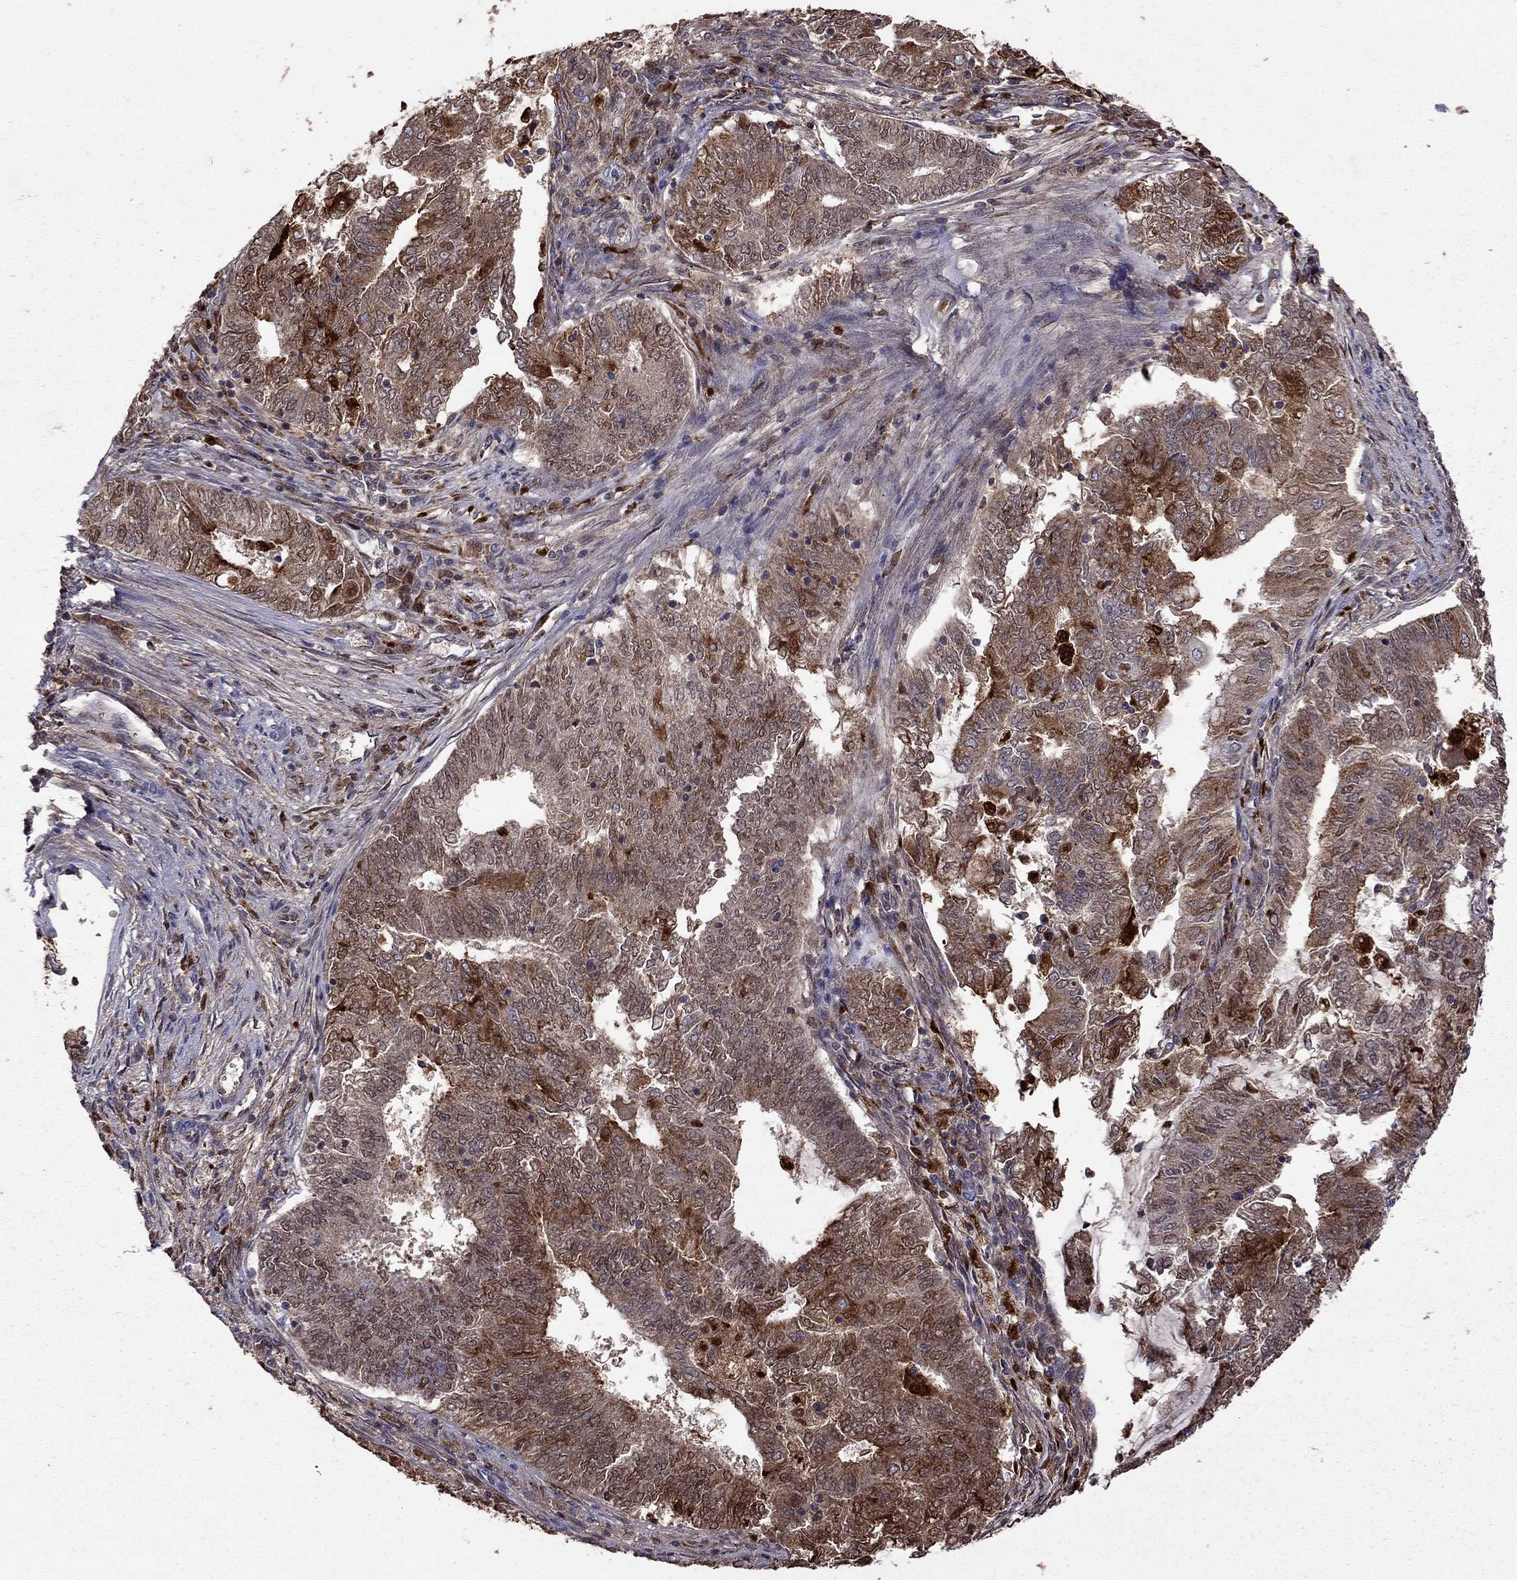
{"staining": {"intensity": "moderate", "quantity": "25%-75%", "location": "cytoplasmic/membranous"}, "tissue": "endometrial cancer", "cell_type": "Tumor cells", "image_type": "cancer", "snomed": [{"axis": "morphology", "description": "Adenocarcinoma, NOS"}, {"axis": "topography", "description": "Endometrium"}], "caption": "Protein staining of endometrial cancer tissue exhibits moderate cytoplasmic/membranous expression in approximately 25%-75% of tumor cells.", "gene": "SERPINA3", "patient": {"sex": "female", "age": 62}}